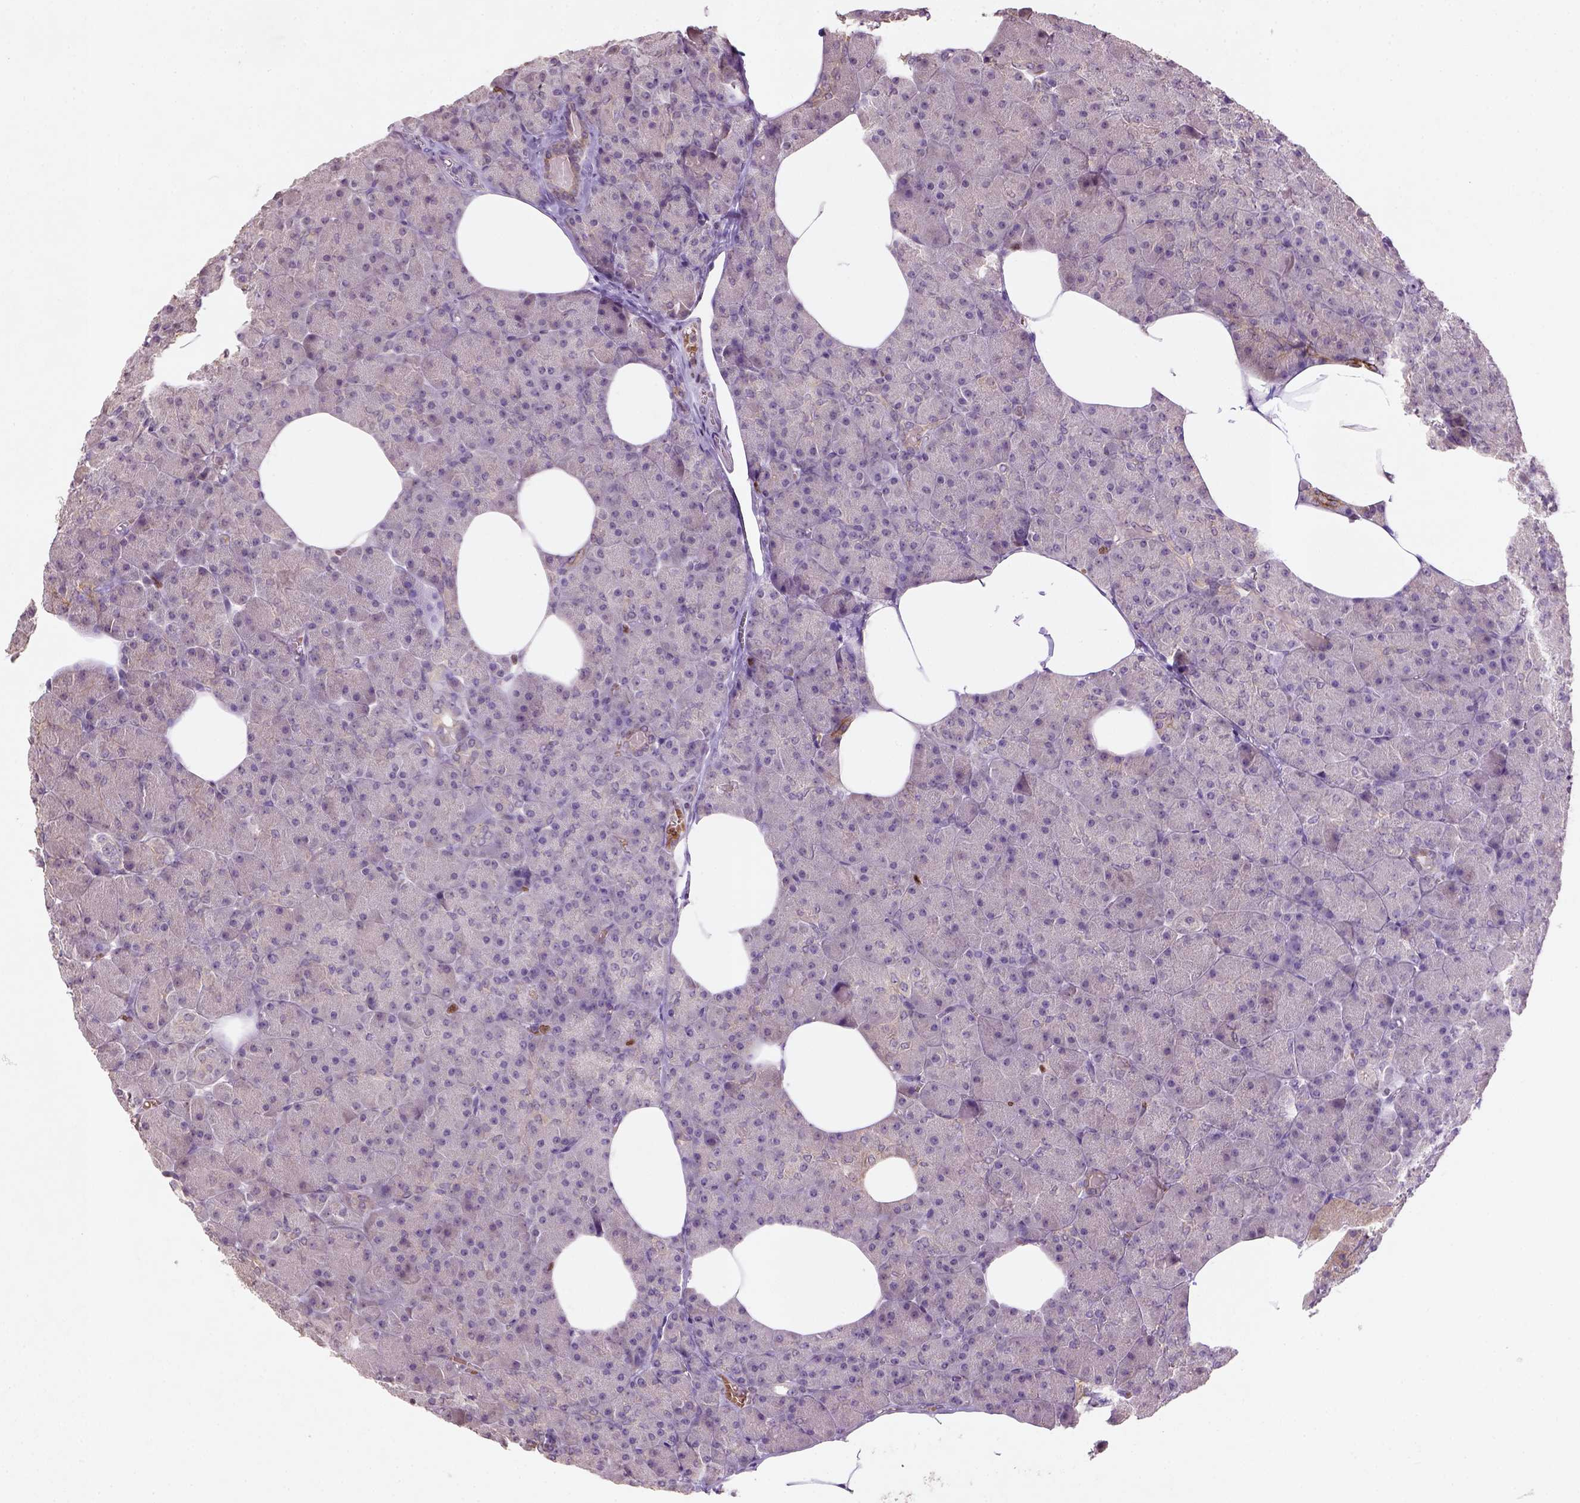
{"staining": {"intensity": "weak", "quantity": "<25%", "location": "cytoplasmic/membranous"}, "tissue": "pancreas", "cell_type": "Exocrine glandular cells", "image_type": "normal", "snomed": [{"axis": "morphology", "description": "Normal tissue, NOS"}, {"axis": "topography", "description": "Pancreas"}], "caption": "Histopathology image shows no protein expression in exocrine glandular cells of normal pancreas. (DAB (3,3'-diaminobenzidine) immunohistochemistry visualized using brightfield microscopy, high magnification).", "gene": "NUDT3", "patient": {"sex": "female", "age": 45}}